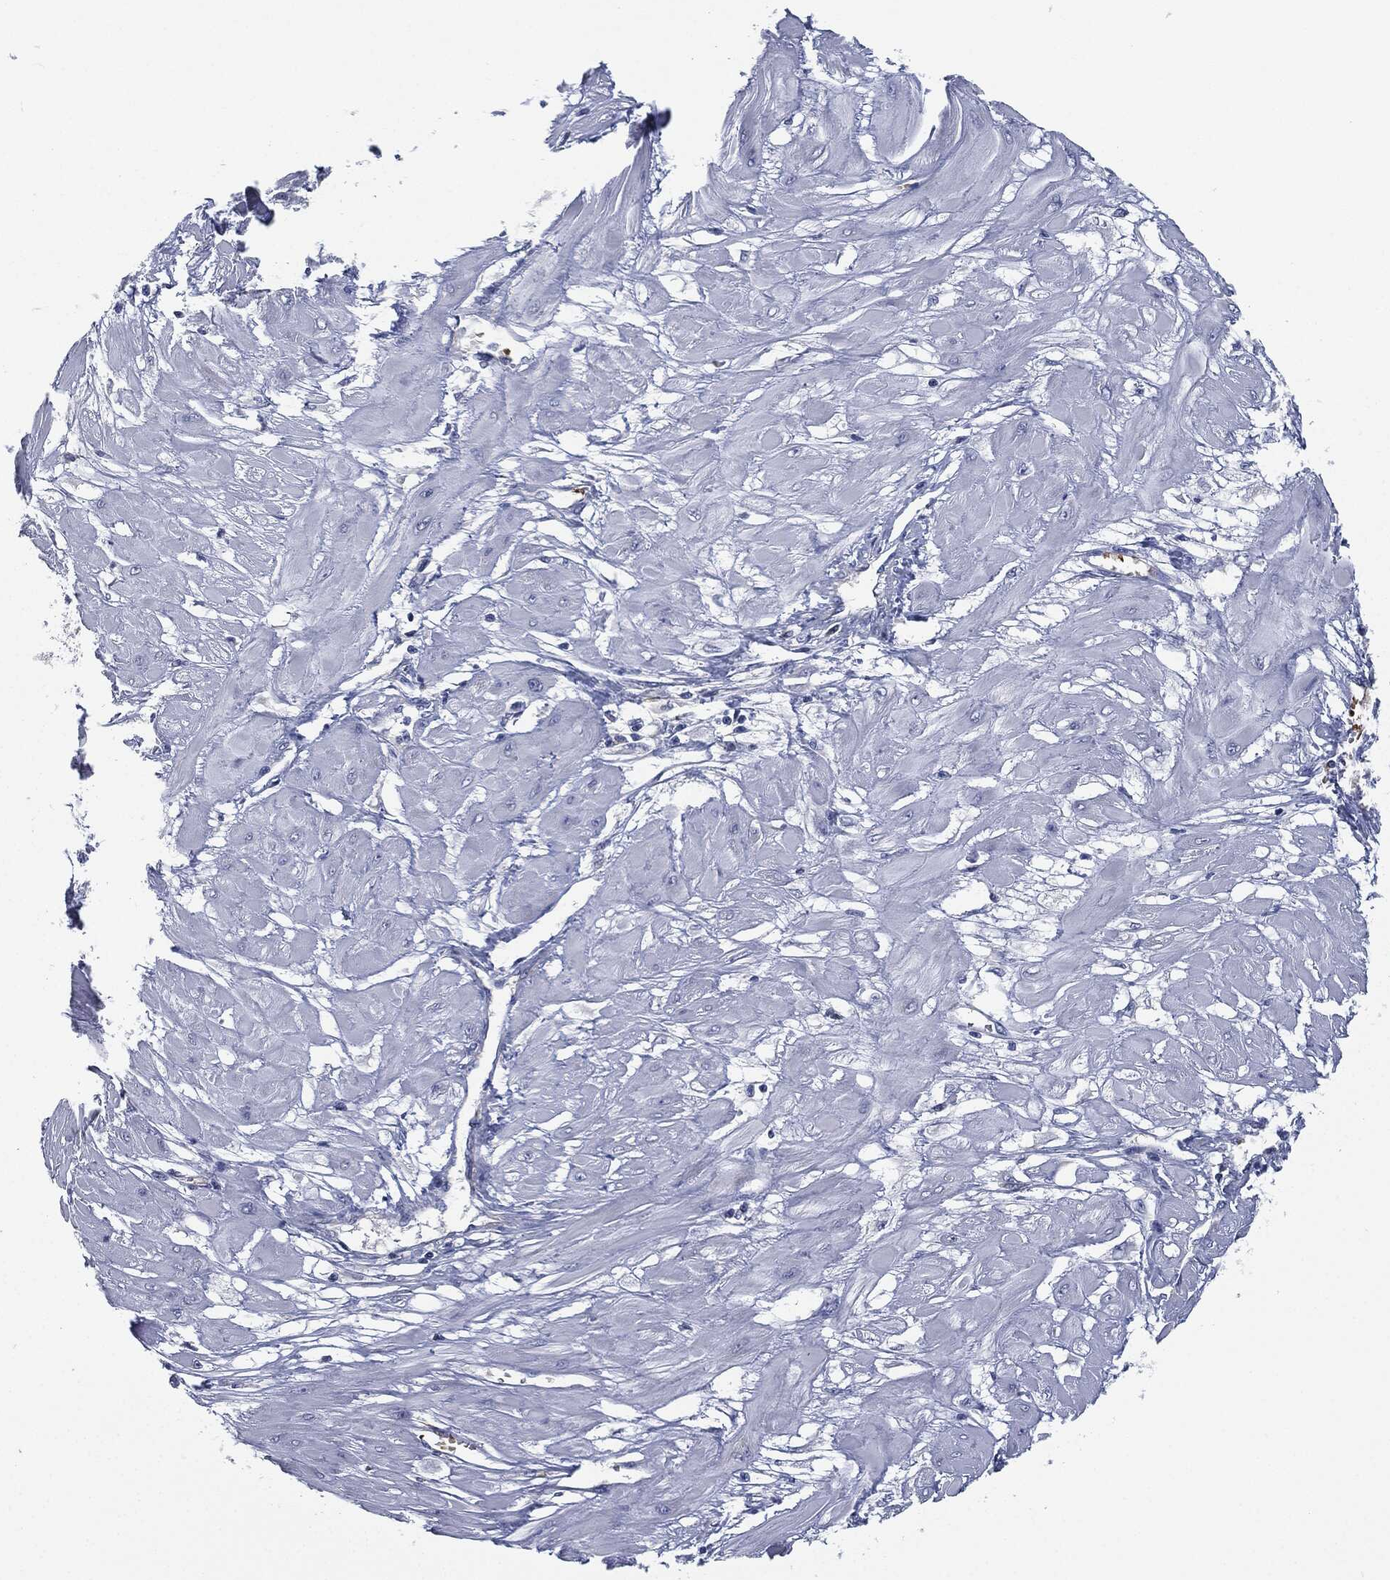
{"staining": {"intensity": "negative", "quantity": "none", "location": "none"}, "tissue": "cervical cancer", "cell_type": "Tumor cells", "image_type": "cancer", "snomed": [{"axis": "morphology", "description": "Squamous cell carcinoma, NOS"}, {"axis": "topography", "description": "Cervix"}], "caption": "Immunohistochemical staining of cervical squamous cell carcinoma shows no significant expression in tumor cells. The staining was performed using DAB to visualize the protein expression in brown, while the nuclei were stained in blue with hematoxylin (Magnification: 20x).", "gene": "SIGLEC9", "patient": {"sex": "female", "age": 34}}